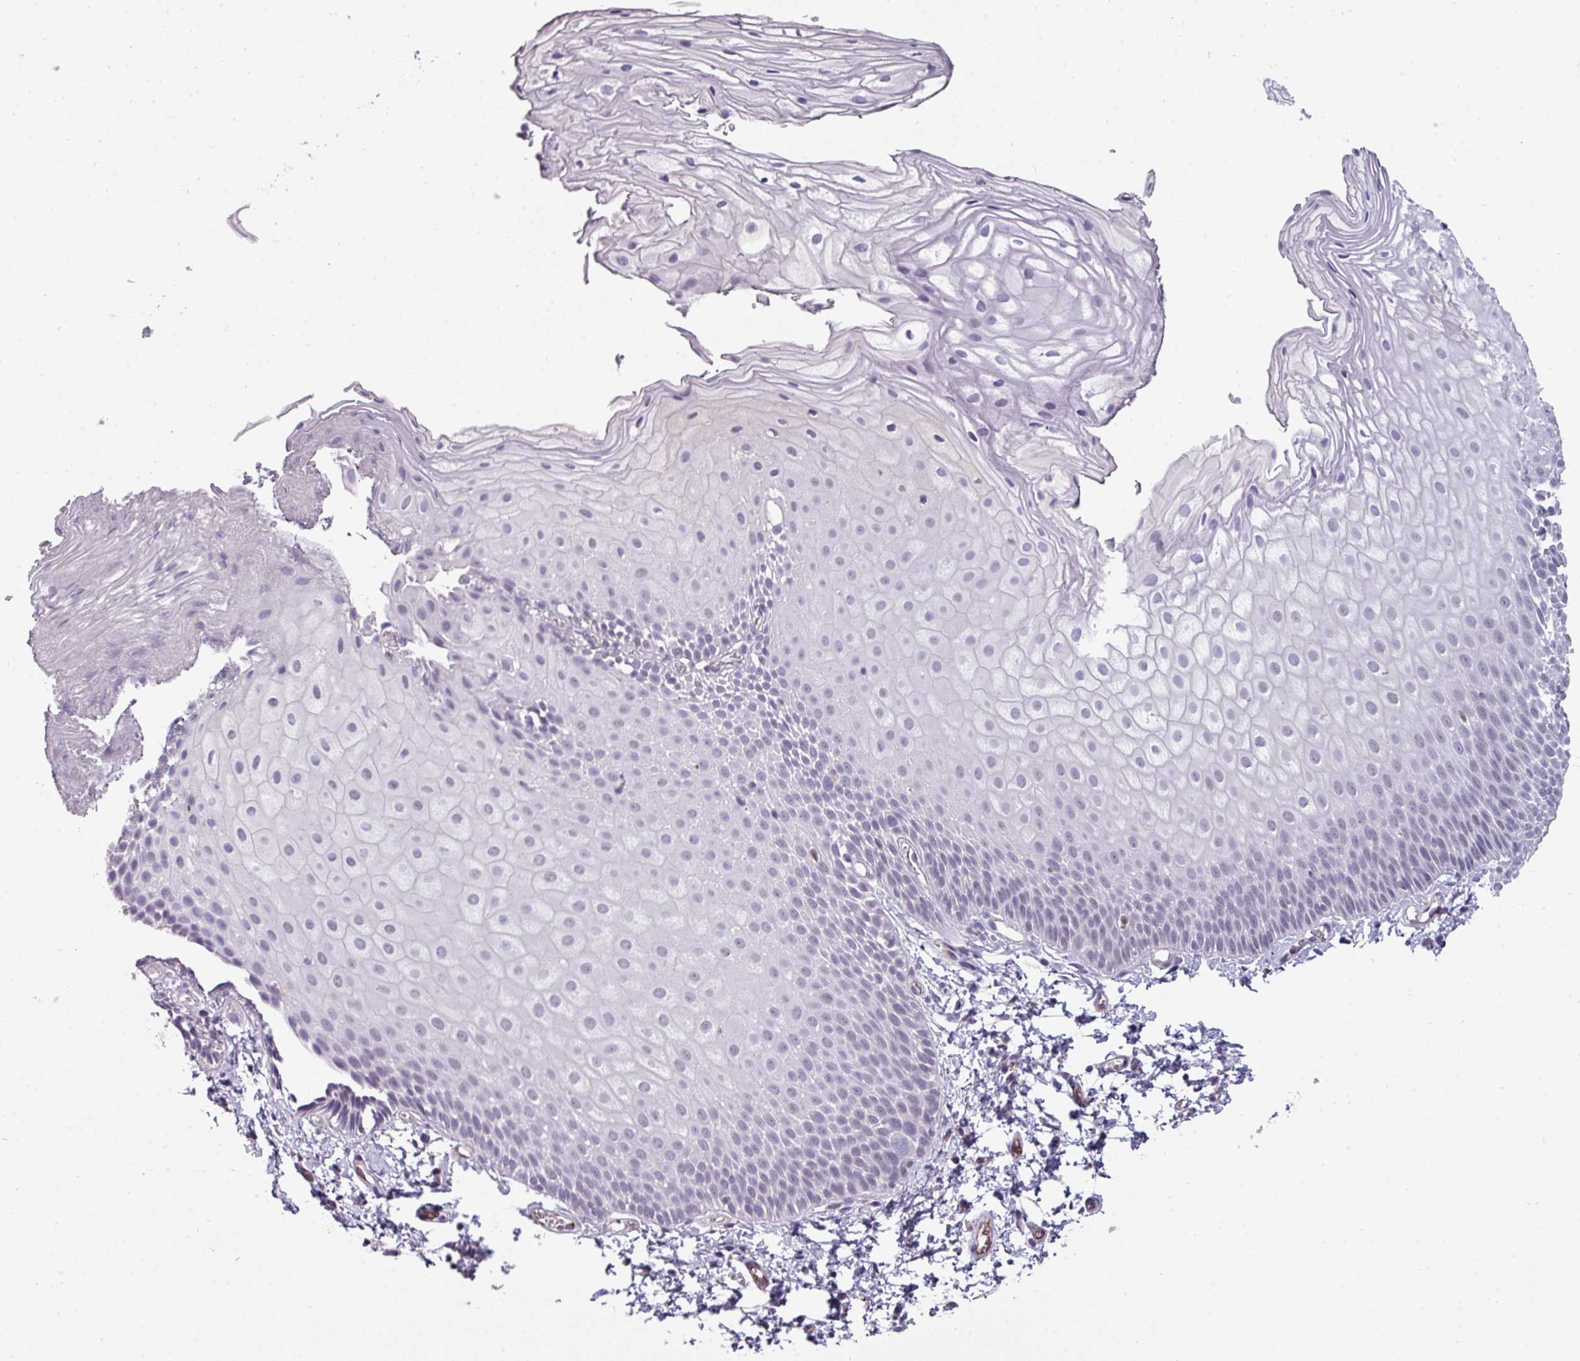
{"staining": {"intensity": "negative", "quantity": "none", "location": "none"}, "tissue": "skin", "cell_type": "Epidermal cells", "image_type": "normal", "snomed": [{"axis": "morphology", "description": "Normal tissue, NOS"}, {"axis": "topography", "description": "Anal"}], "caption": "Immunohistochemistry of unremarkable skin displays no staining in epidermal cells. Nuclei are stained in blue.", "gene": "EYA3", "patient": {"sex": "female", "age": 40}}